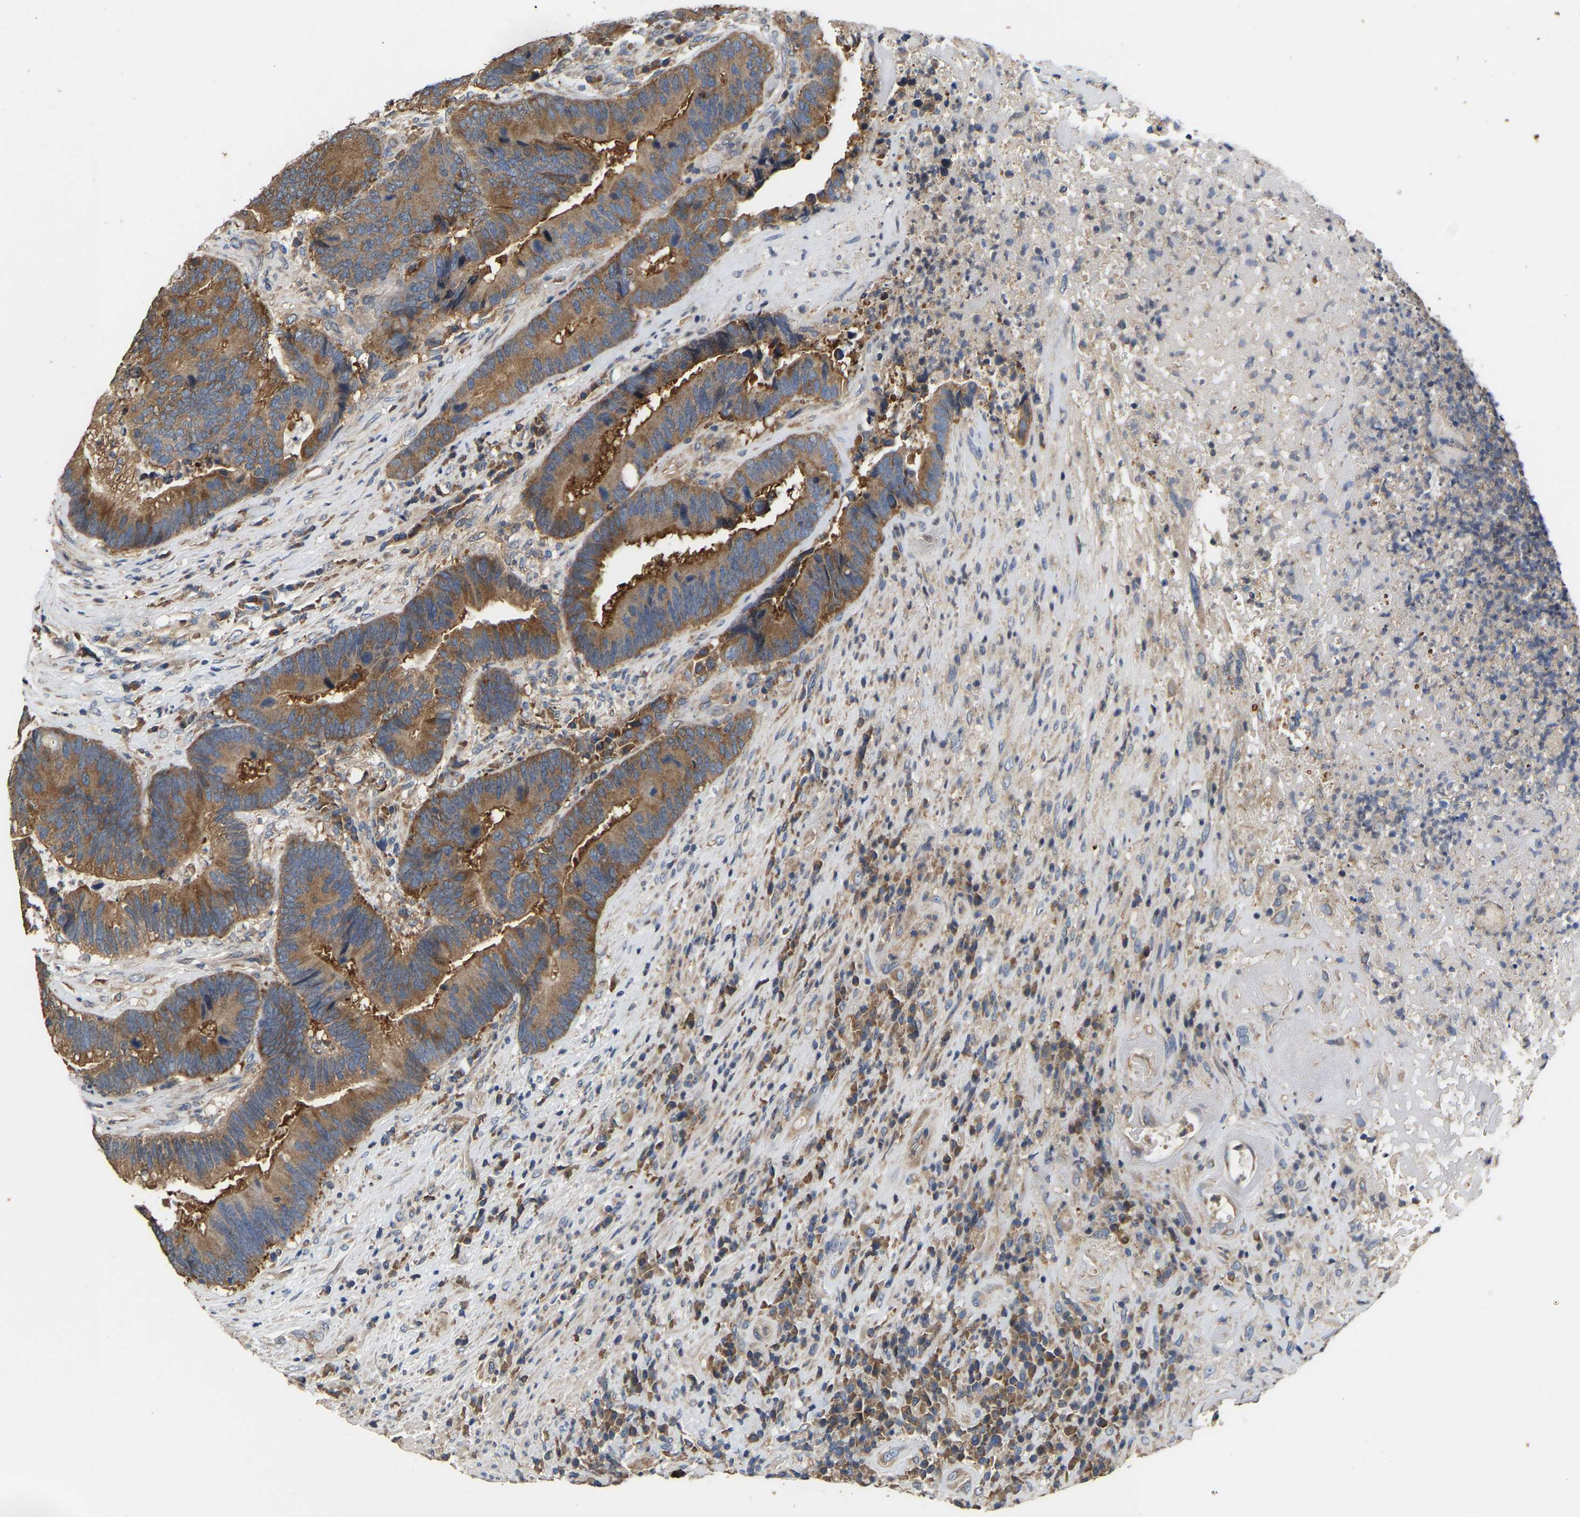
{"staining": {"intensity": "moderate", "quantity": ">75%", "location": "cytoplasmic/membranous"}, "tissue": "colorectal cancer", "cell_type": "Tumor cells", "image_type": "cancer", "snomed": [{"axis": "morphology", "description": "Adenocarcinoma, NOS"}, {"axis": "topography", "description": "Rectum"}], "caption": "Approximately >75% of tumor cells in colorectal cancer (adenocarcinoma) show moderate cytoplasmic/membranous protein expression as visualized by brown immunohistochemical staining.", "gene": "AIMP2", "patient": {"sex": "female", "age": 89}}